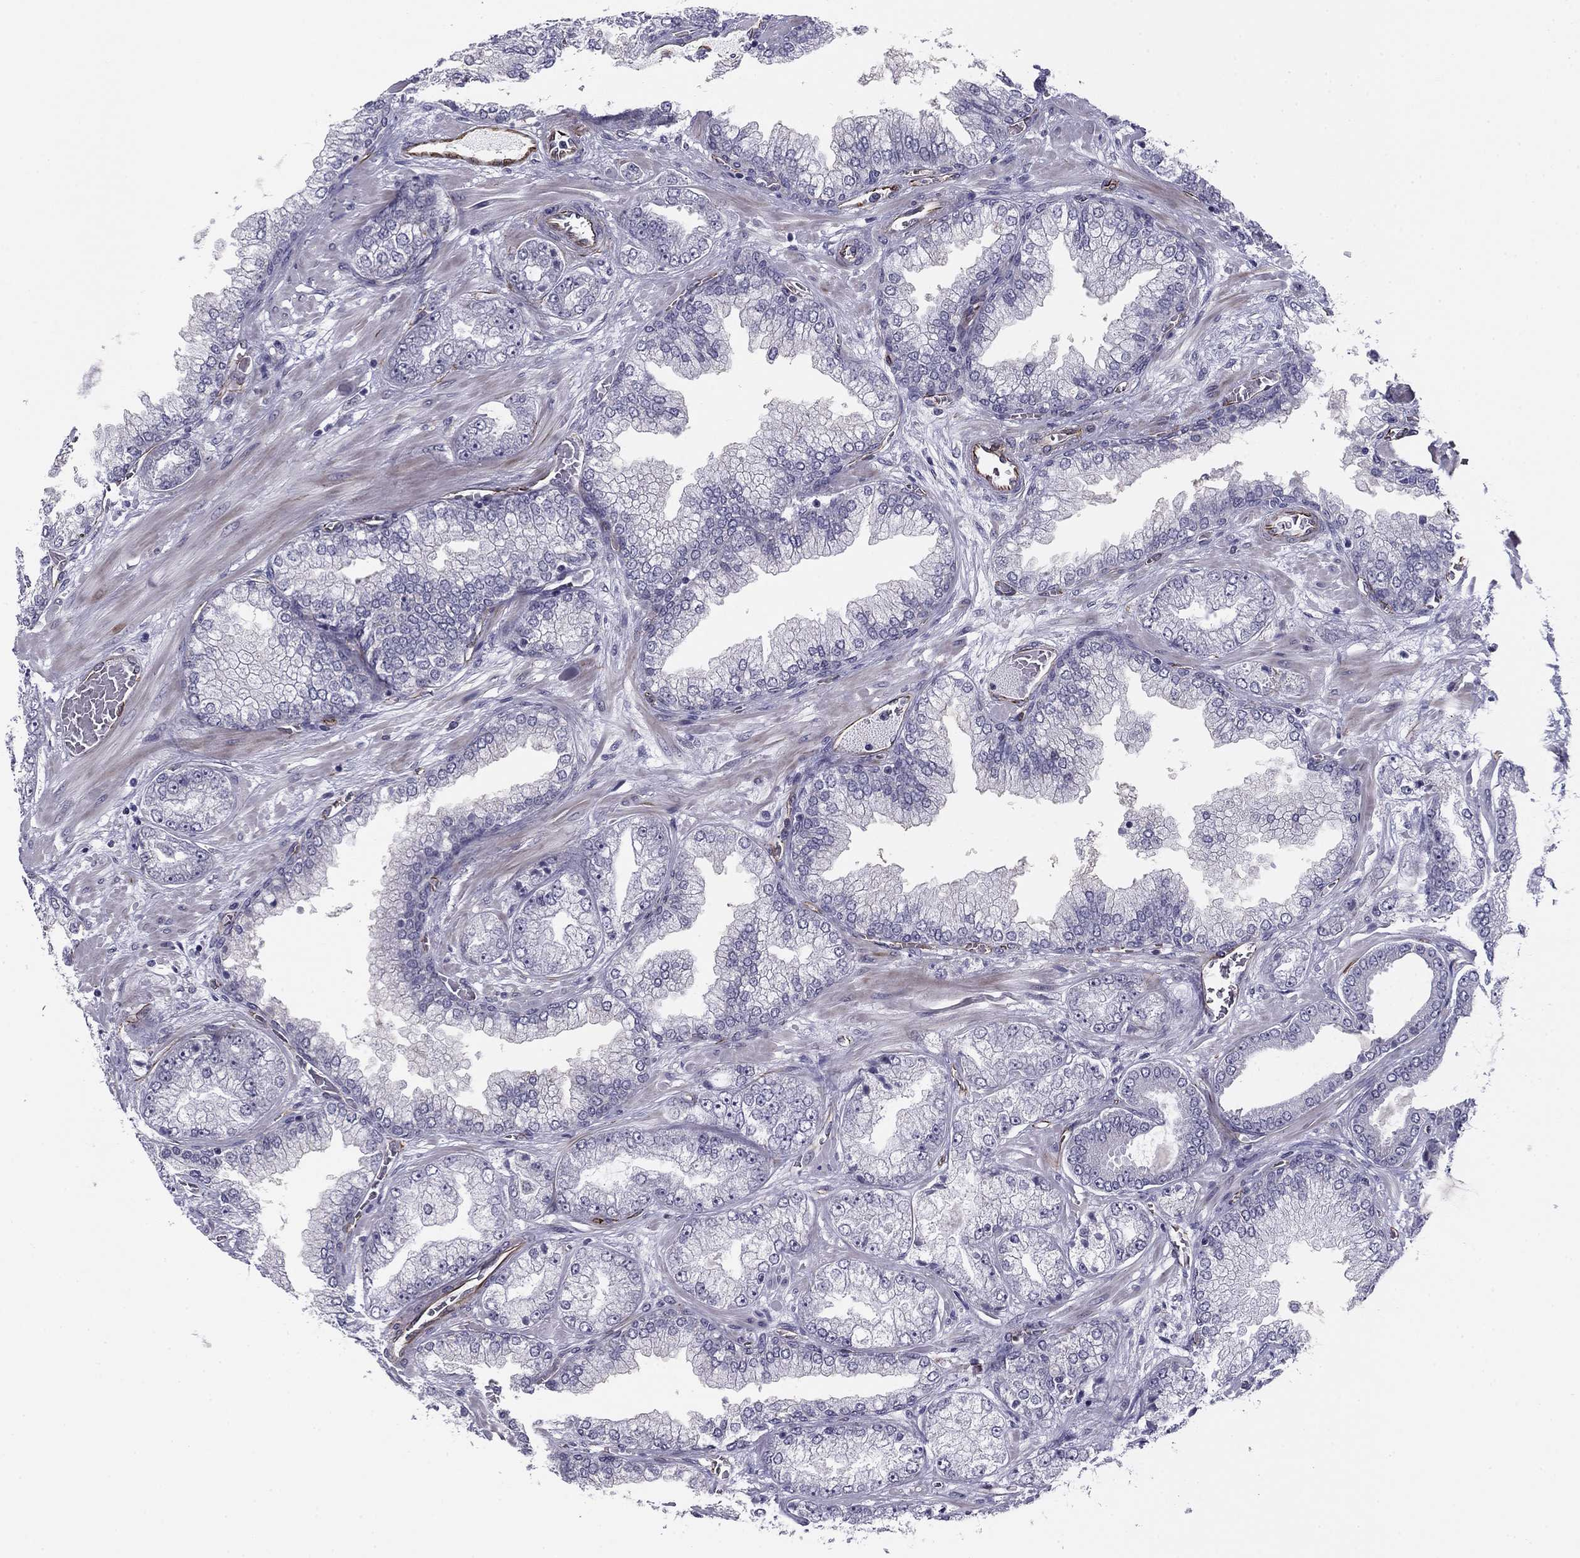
{"staining": {"intensity": "negative", "quantity": "none", "location": "none"}, "tissue": "prostate cancer", "cell_type": "Tumor cells", "image_type": "cancer", "snomed": [{"axis": "morphology", "description": "Adenocarcinoma, Low grade"}, {"axis": "topography", "description": "Prostate"}], "caption": "DAB immunohistochemical staining of prostate adenocarcinoma (low-grade) exhibits no significant positivity in tumor cells.", "gene": "ANKS4B", "patient": {"sex": "male", "age": 57}}